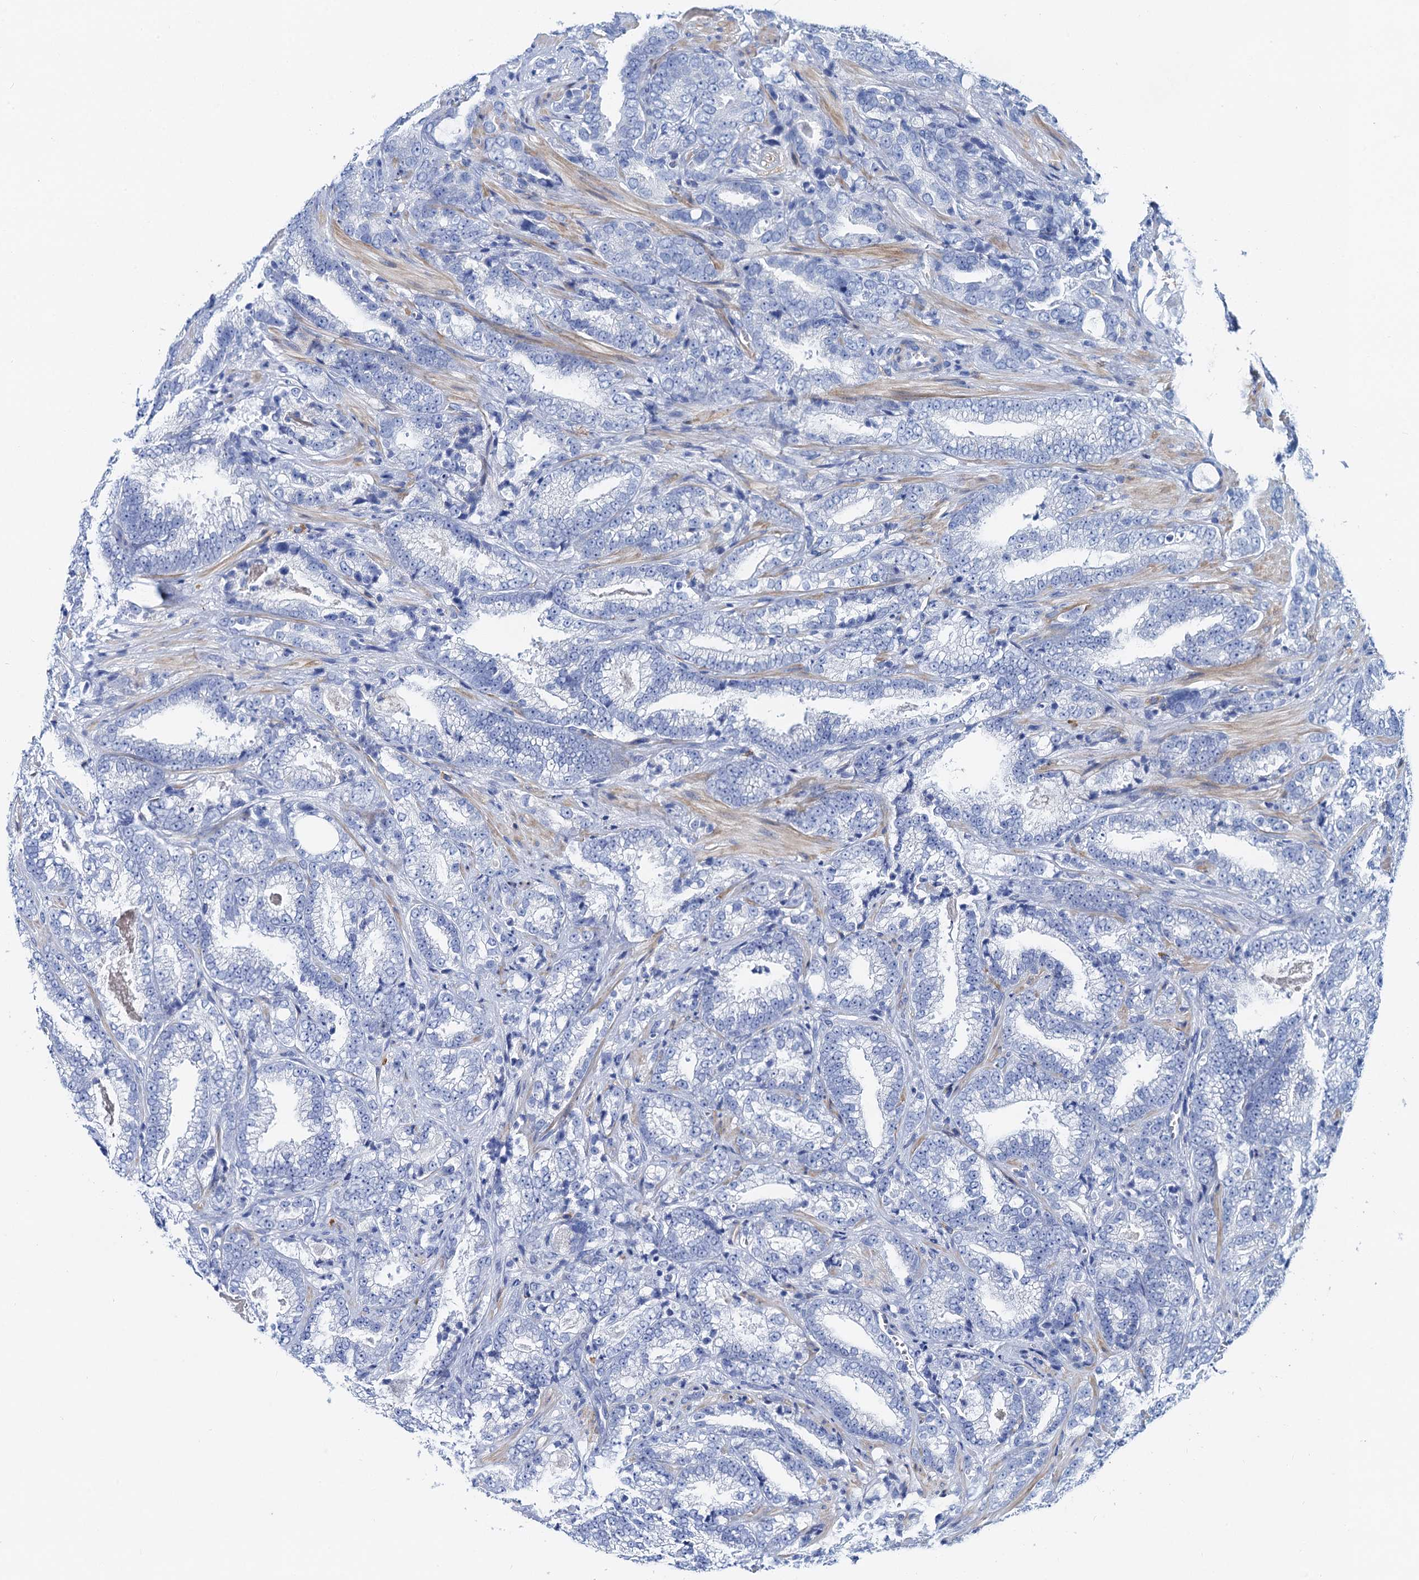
{"staining": {"intensity": "negative", "quantity": "none", "location": "none"}, "tissue": "prostate cancer", "cell_type": "Tumor cells", "image_type": "cancer", "snomed": [{"axis": "morphology", "description": "Adenocarcinoma, High grade"}, {"axis": "topography", "description": "Prostate and seminal vesicle, NOS"}], "caption": "Immunohistochemical staining of human high-grade adenocarcinoma (prostate) demonstrates no significant positivity in tumor cells.", "gene": "NLRP10", "patient": {"sex": "male", "age": 67}}